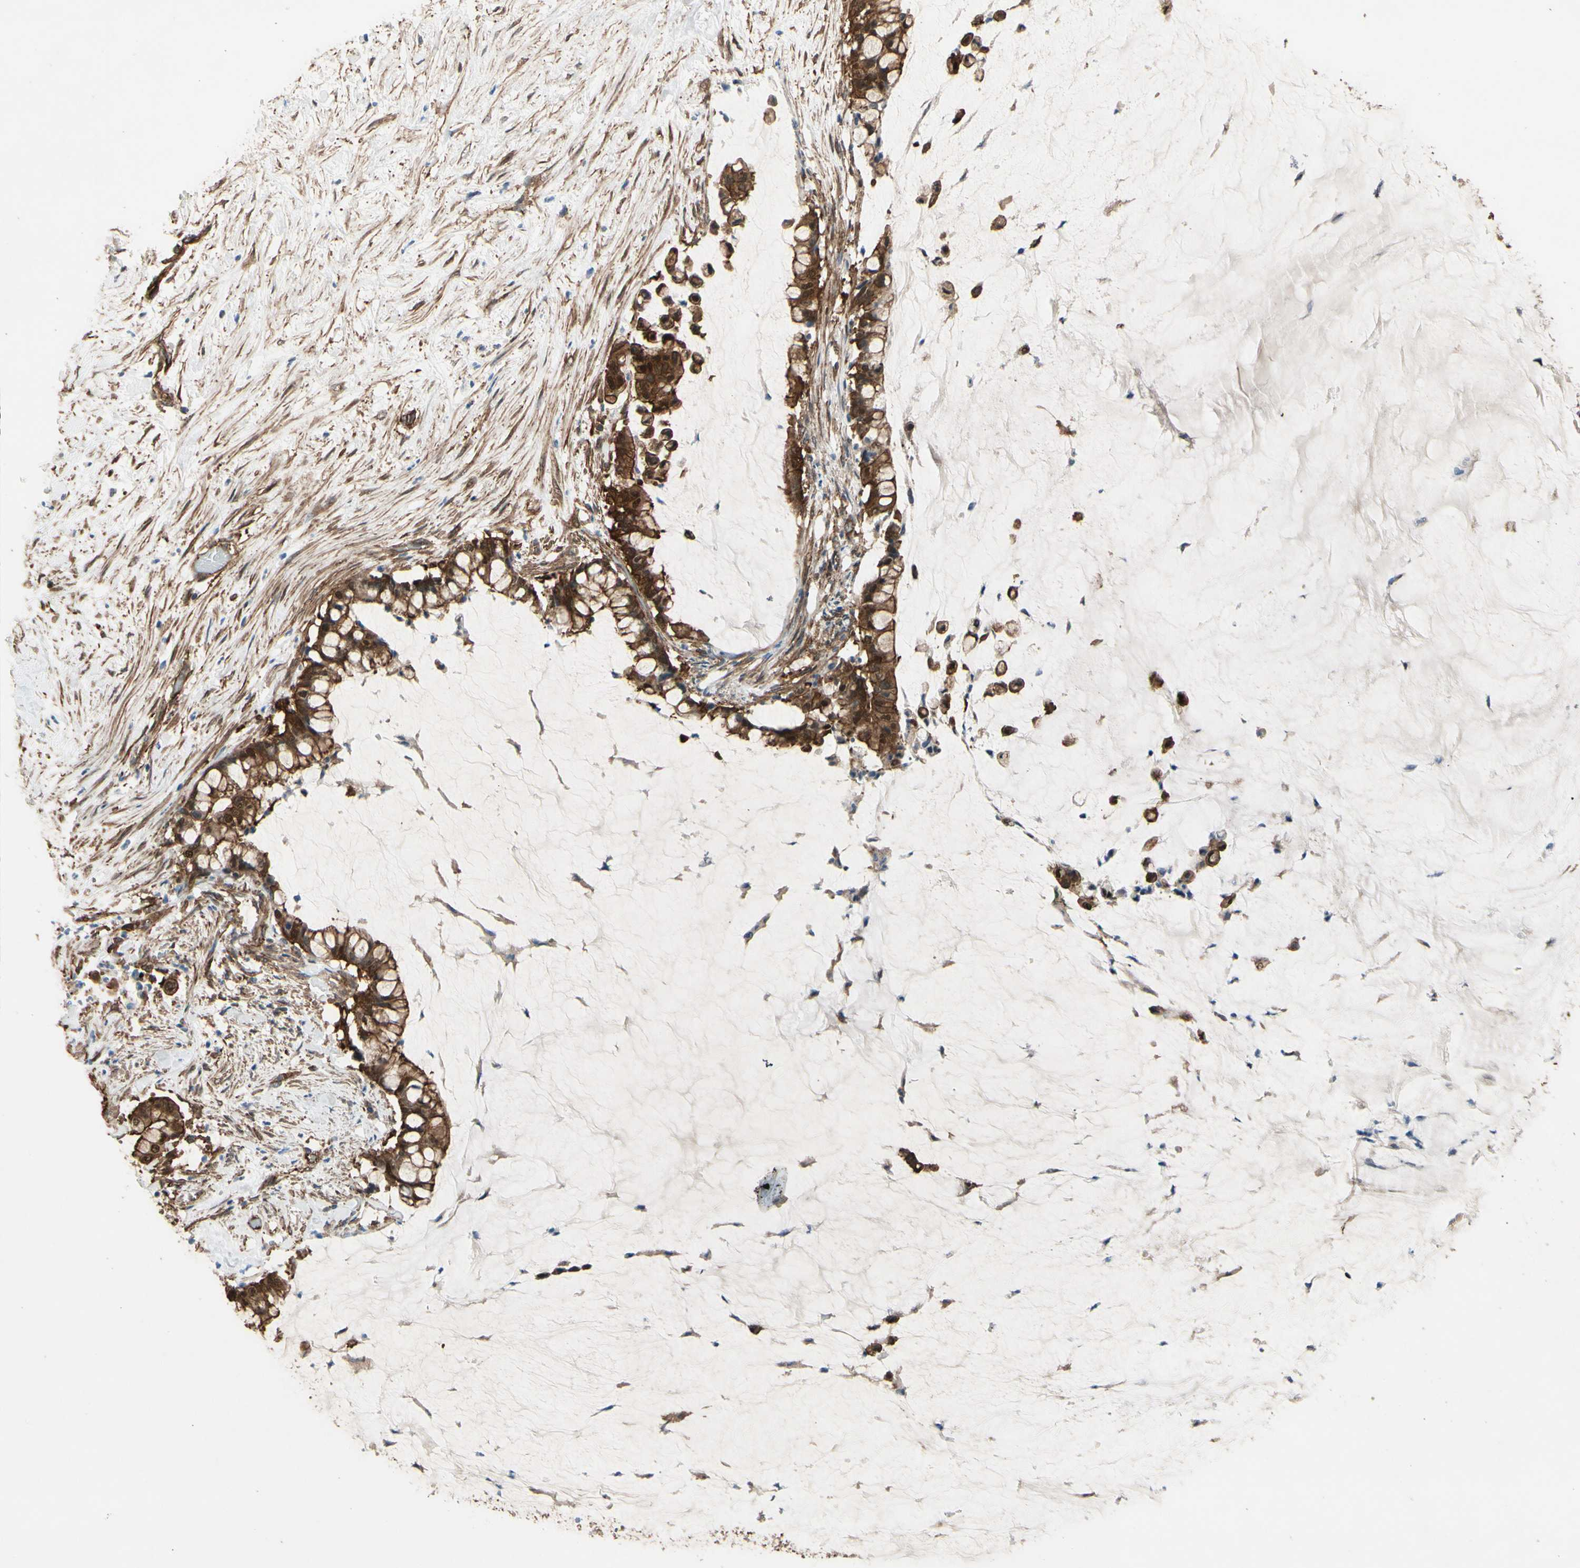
{"staining": {"intensity": "strong", "quantity": ">75%", "location": "cytoplasmic/membranous"}, "tissue": "pancreatic cancer", "cell_type": "Tumor cells", "image_type": "cancer", "snomed": [{"axis": "morphology", "description": "Adenocarcinoma, NOS"}, {"axis": "topography", "description": "Pancreas"}], "caption": "Approximately >75% of tumor cells in human adenocarcinoma (pancreatic) show strong cytoplasmic/membranous protein positivity as visualized by brown immunohistochemical staining.", "gene": "CTTNBP2", "patient": {"sex": "male", "age": 41}}